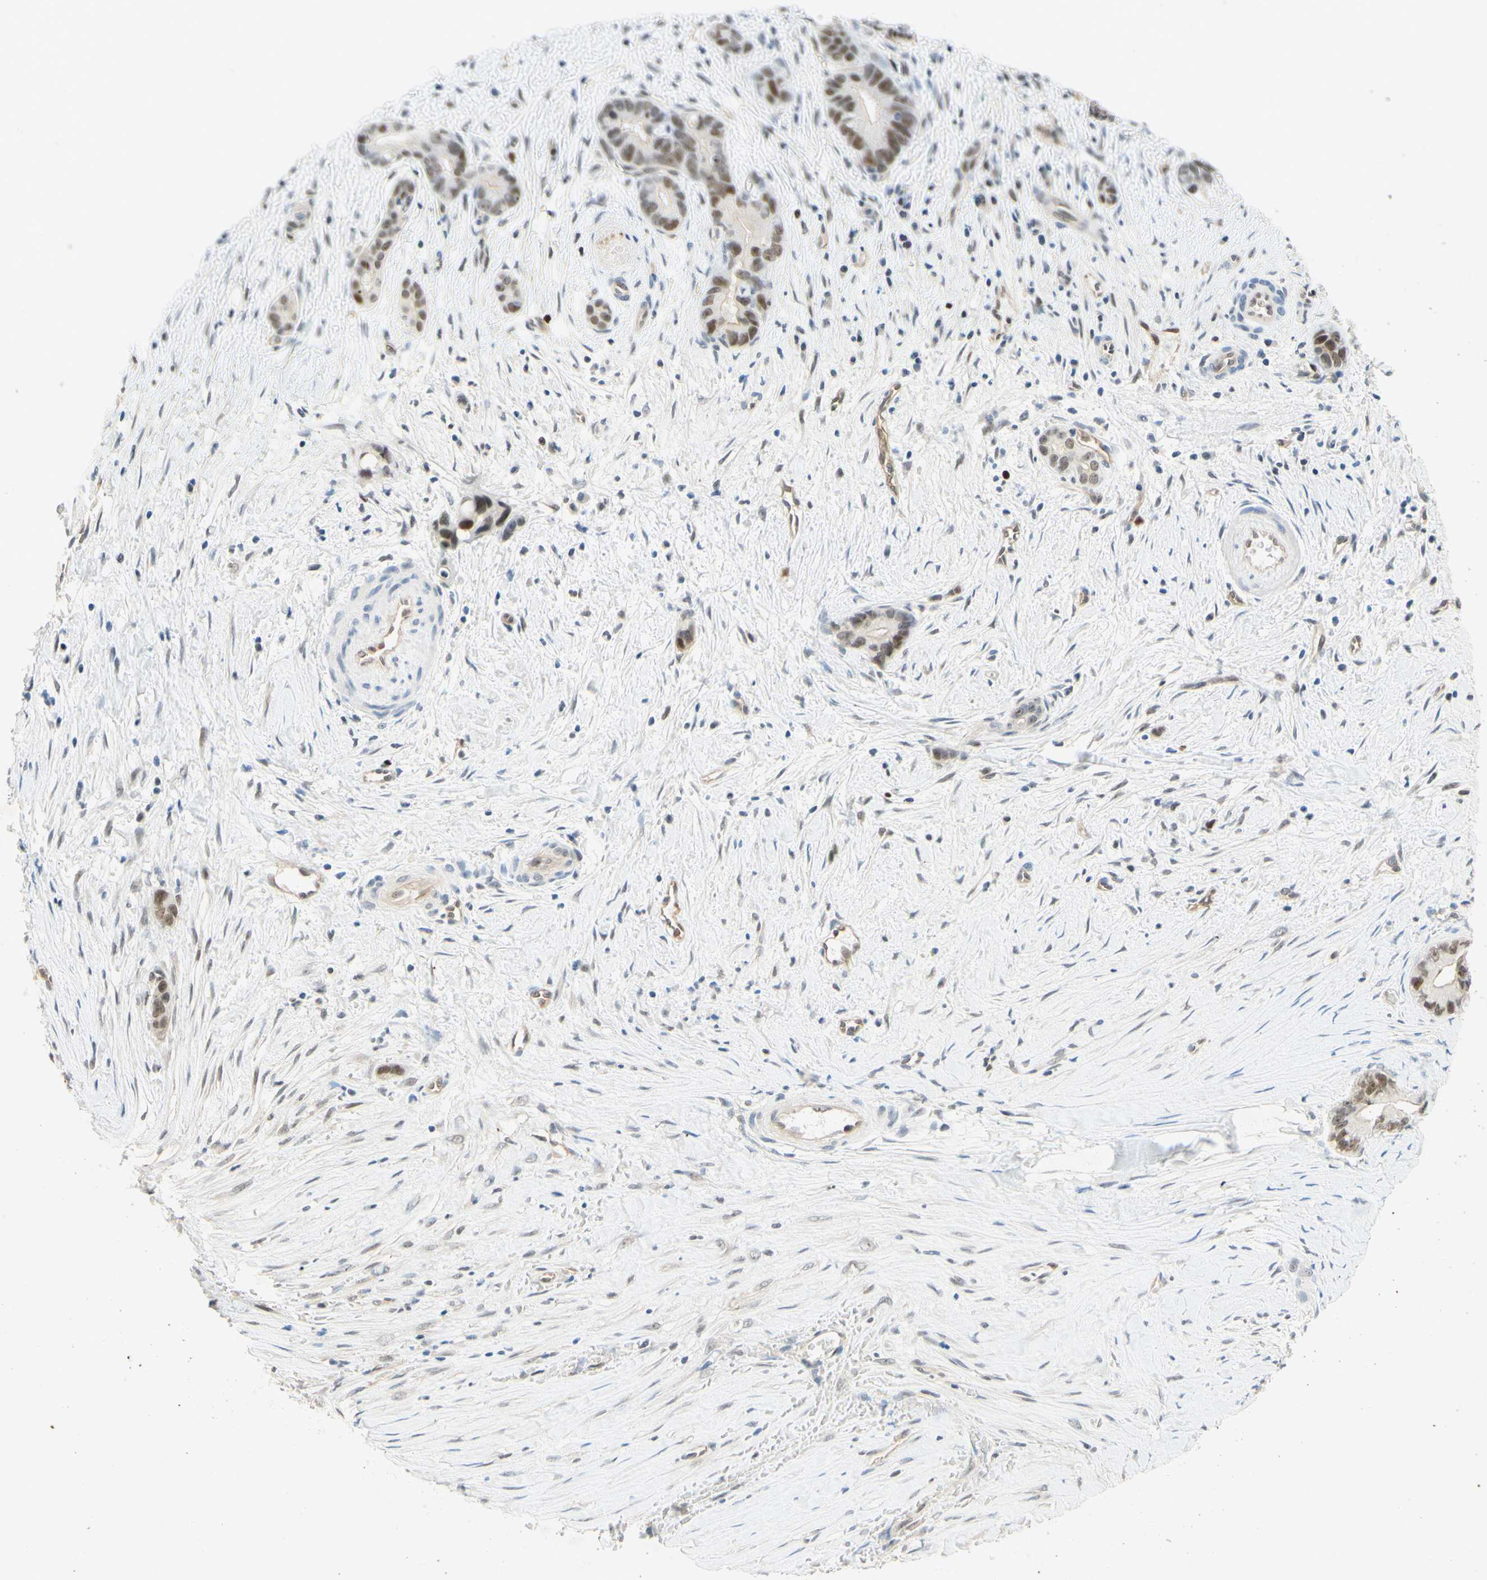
{"staining": {"intensity": "weak", "quantity": ">75%", "location": "nuclear"}, "tissue": "liver cancer", "cell_type": "Tumor cells", "image_type": "cancer", "snomed": [{"axis": "morphology", "description": "Cholangiocarcinoma"}, {"axis": "topography", "description": "Liver"}], "caption": "IHC (DAB) staining of human cholangiocarcinoma (liver) shows weak nuclear protein staining in approximately >75% of tumor cells.", "gene": "POLB", "patient": {"sex": "female", "age": 55}}